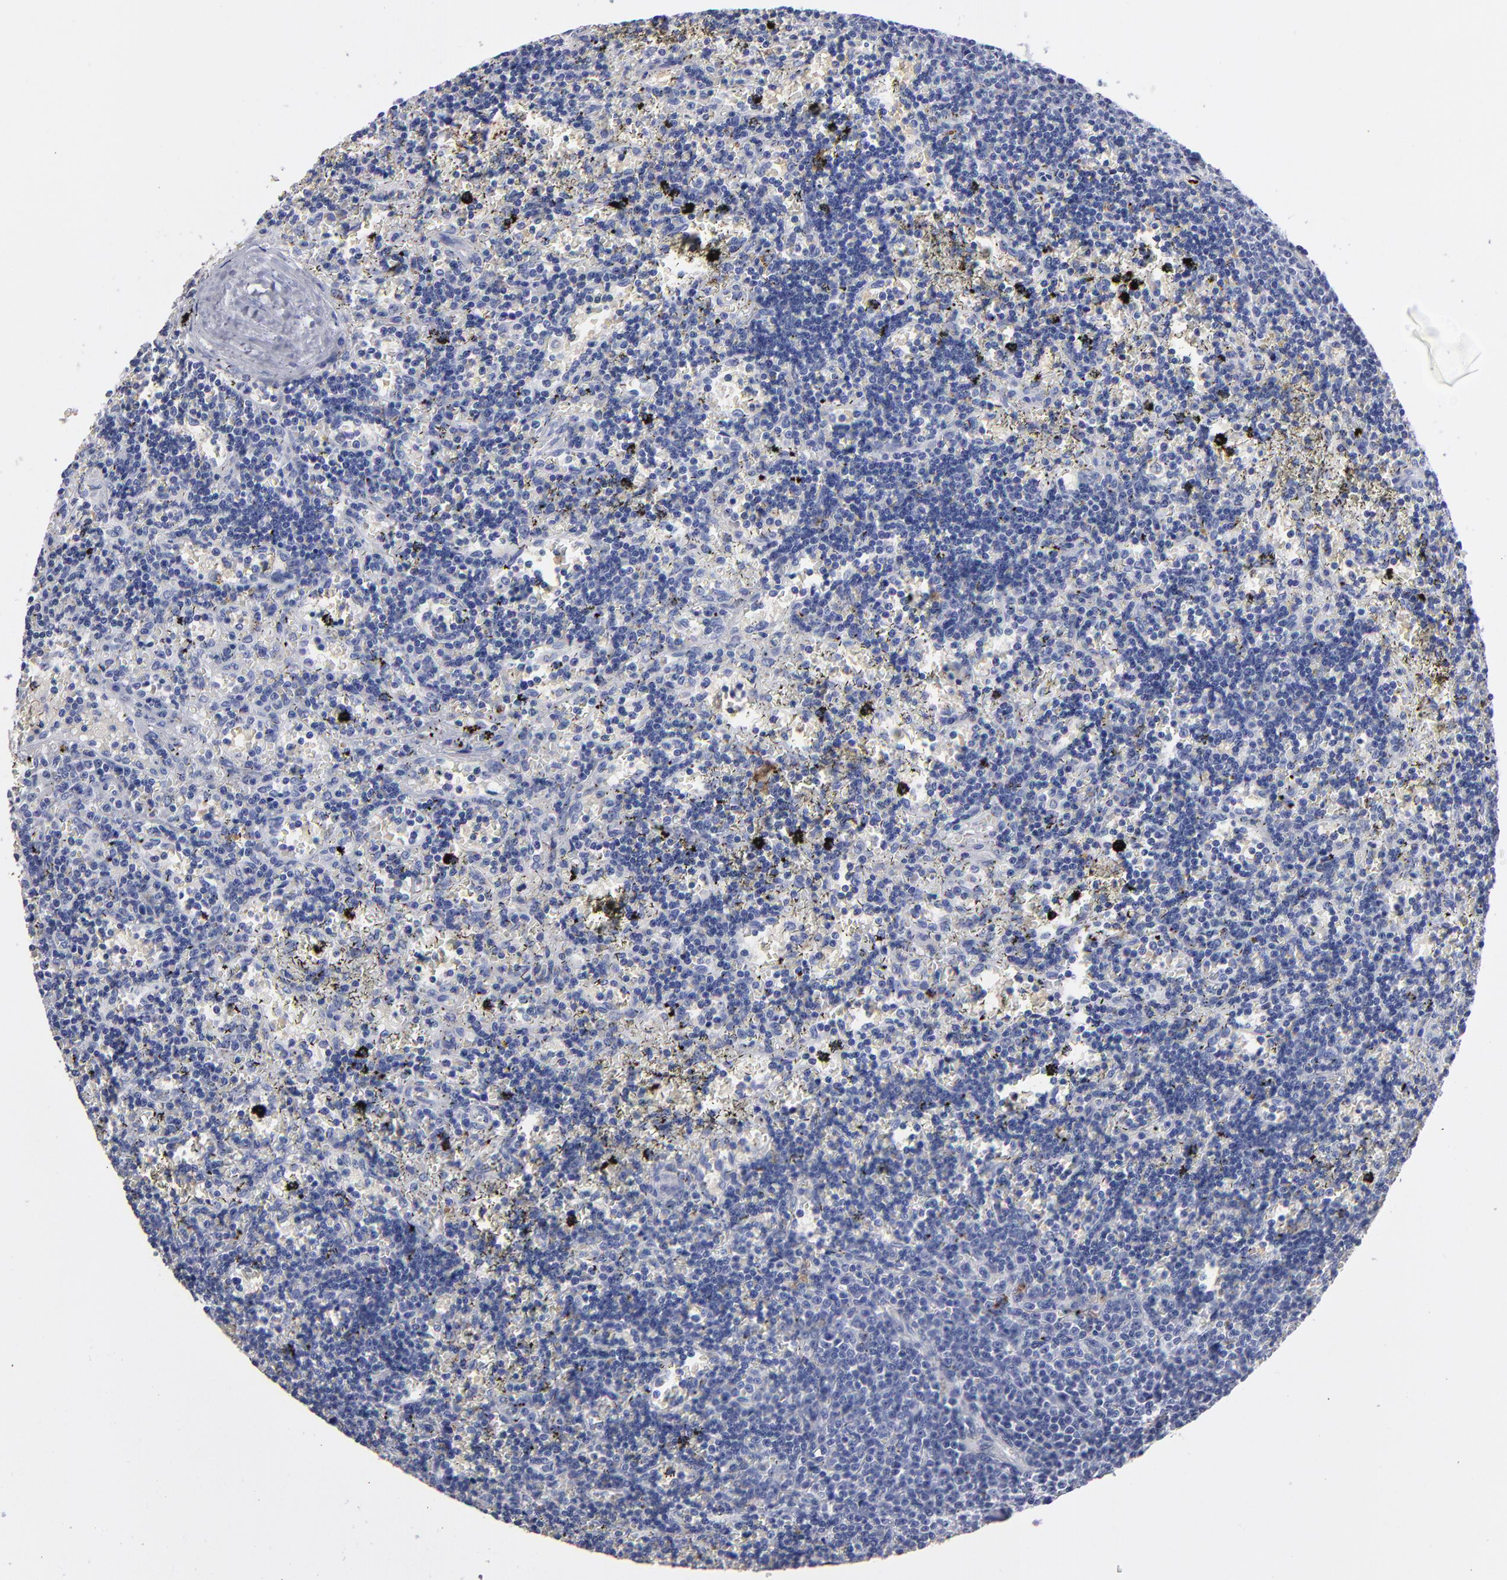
{"staining": {"intensity": "negative", "quantity": "none", "location": "none"}, "tissue": "lymphoma", "cell_type": "Tumor cells", "image_type": "cancer", "snomed": [{"axis": "morphology", "description": "Malignant lymphoma, non-Hodgkin's type, Low grade"}, {"axis": "topography", "description": "Spleen"}], "caption": "This histopathology image is of low-grade malignant lymphoma, non-Hodgkin's type stained with immunohistochemistry to label a protein in brown with the nuclei are counter-stained blue. There is no positivity in tumor cells.", "gene": "FABP4", "patient": {"sex": "male", "age": 60}}